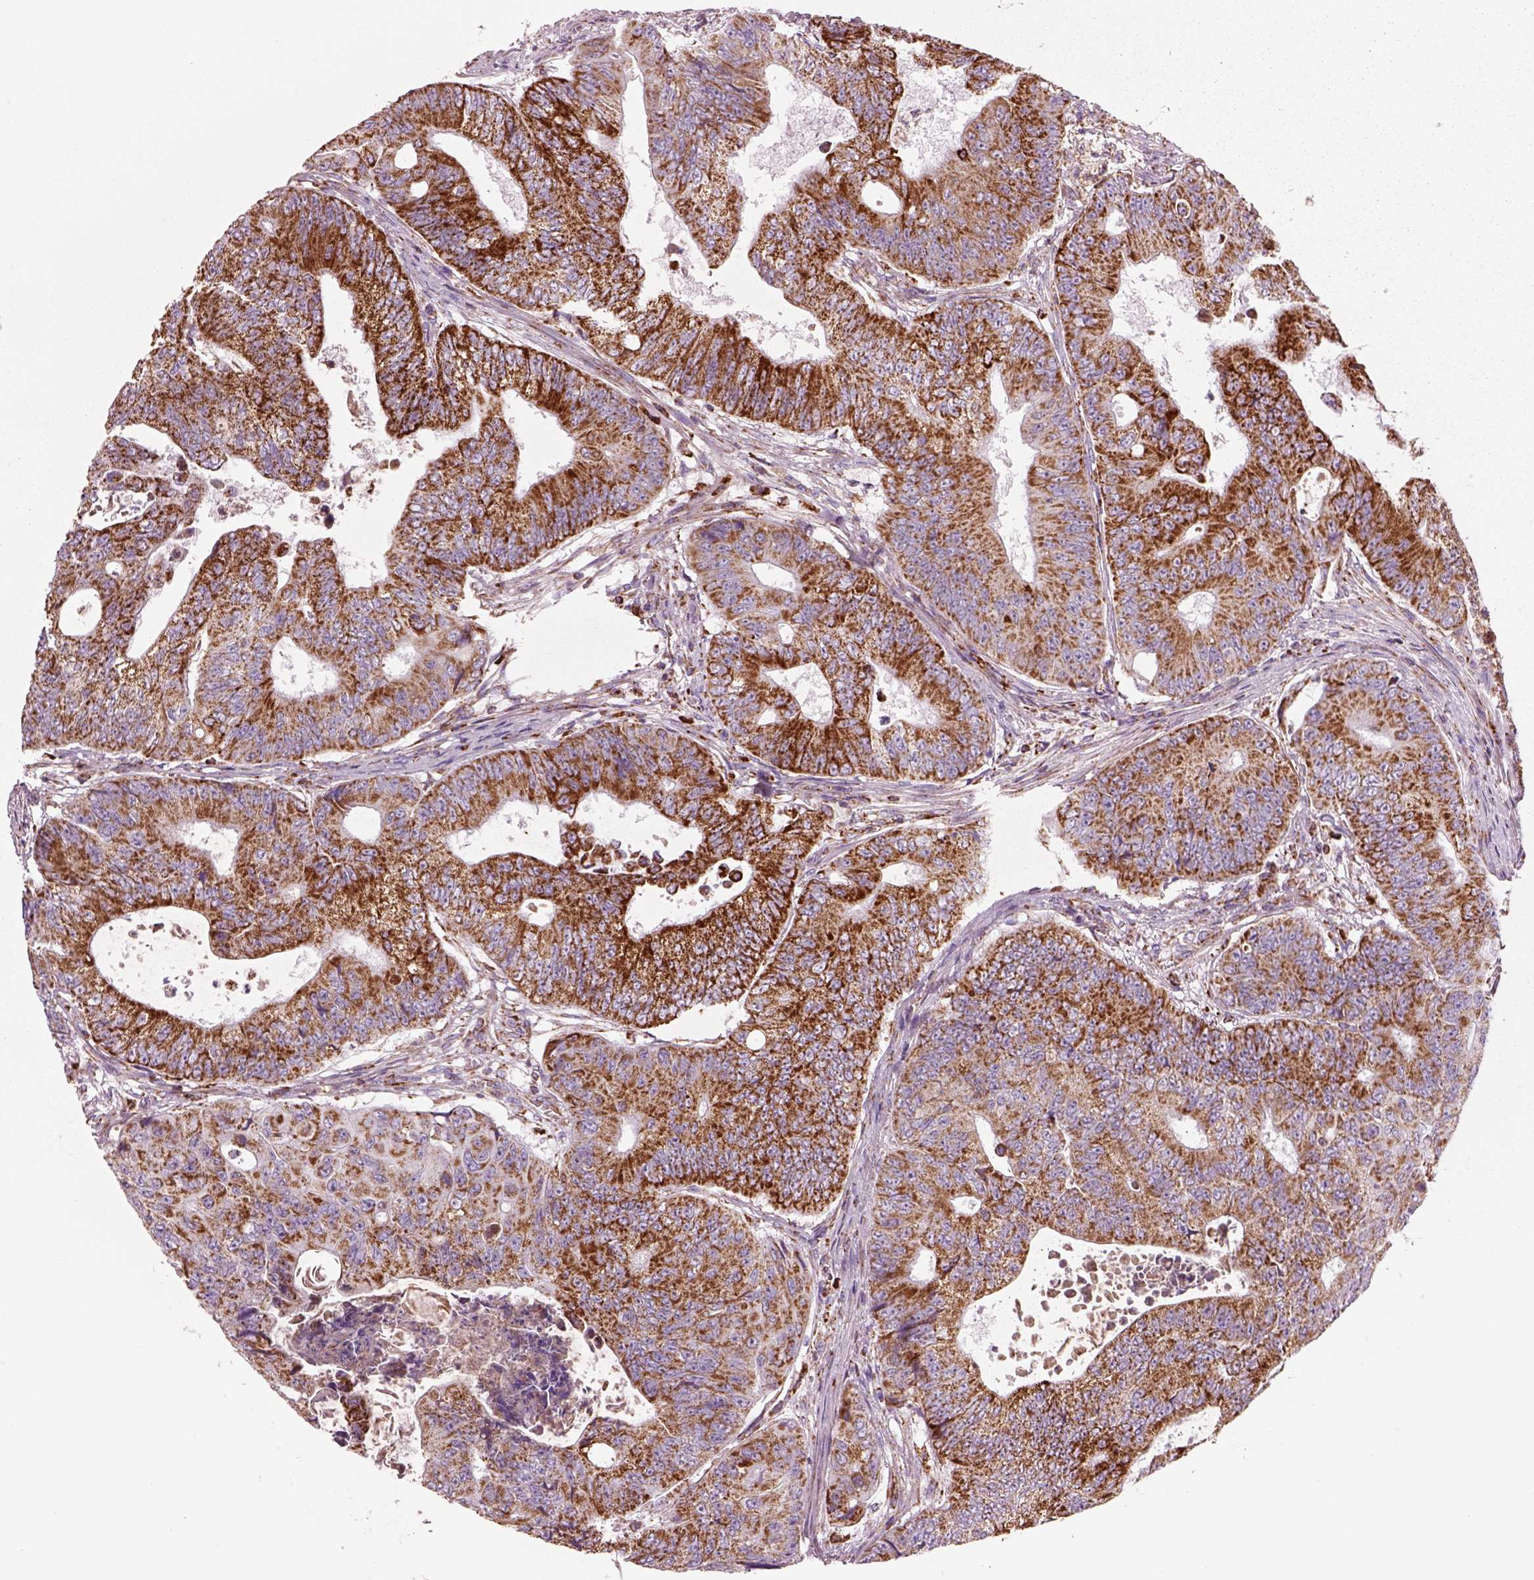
{"staining": {"intensity": "strong", "quantity": ">75%", "location": "cytoplasmic/membranous"}, "tissue": "colorectal cancer", "cell_type": "Tumor cells", "image_type": "cancer", "snomed": [{"axis": "morphology", "description": "Adenocarcinoma, NOS"}, {"axis": "topography", "description": "Colon"}], "caption": "Adenocarcinoma (colorectal) stained with a brown dye reveals strong cytoplasmic/membranous positive expression in about >75% of tumor cells.", "gene": "SLC25A24", "patient": {"sex": "female", "age": 48}}